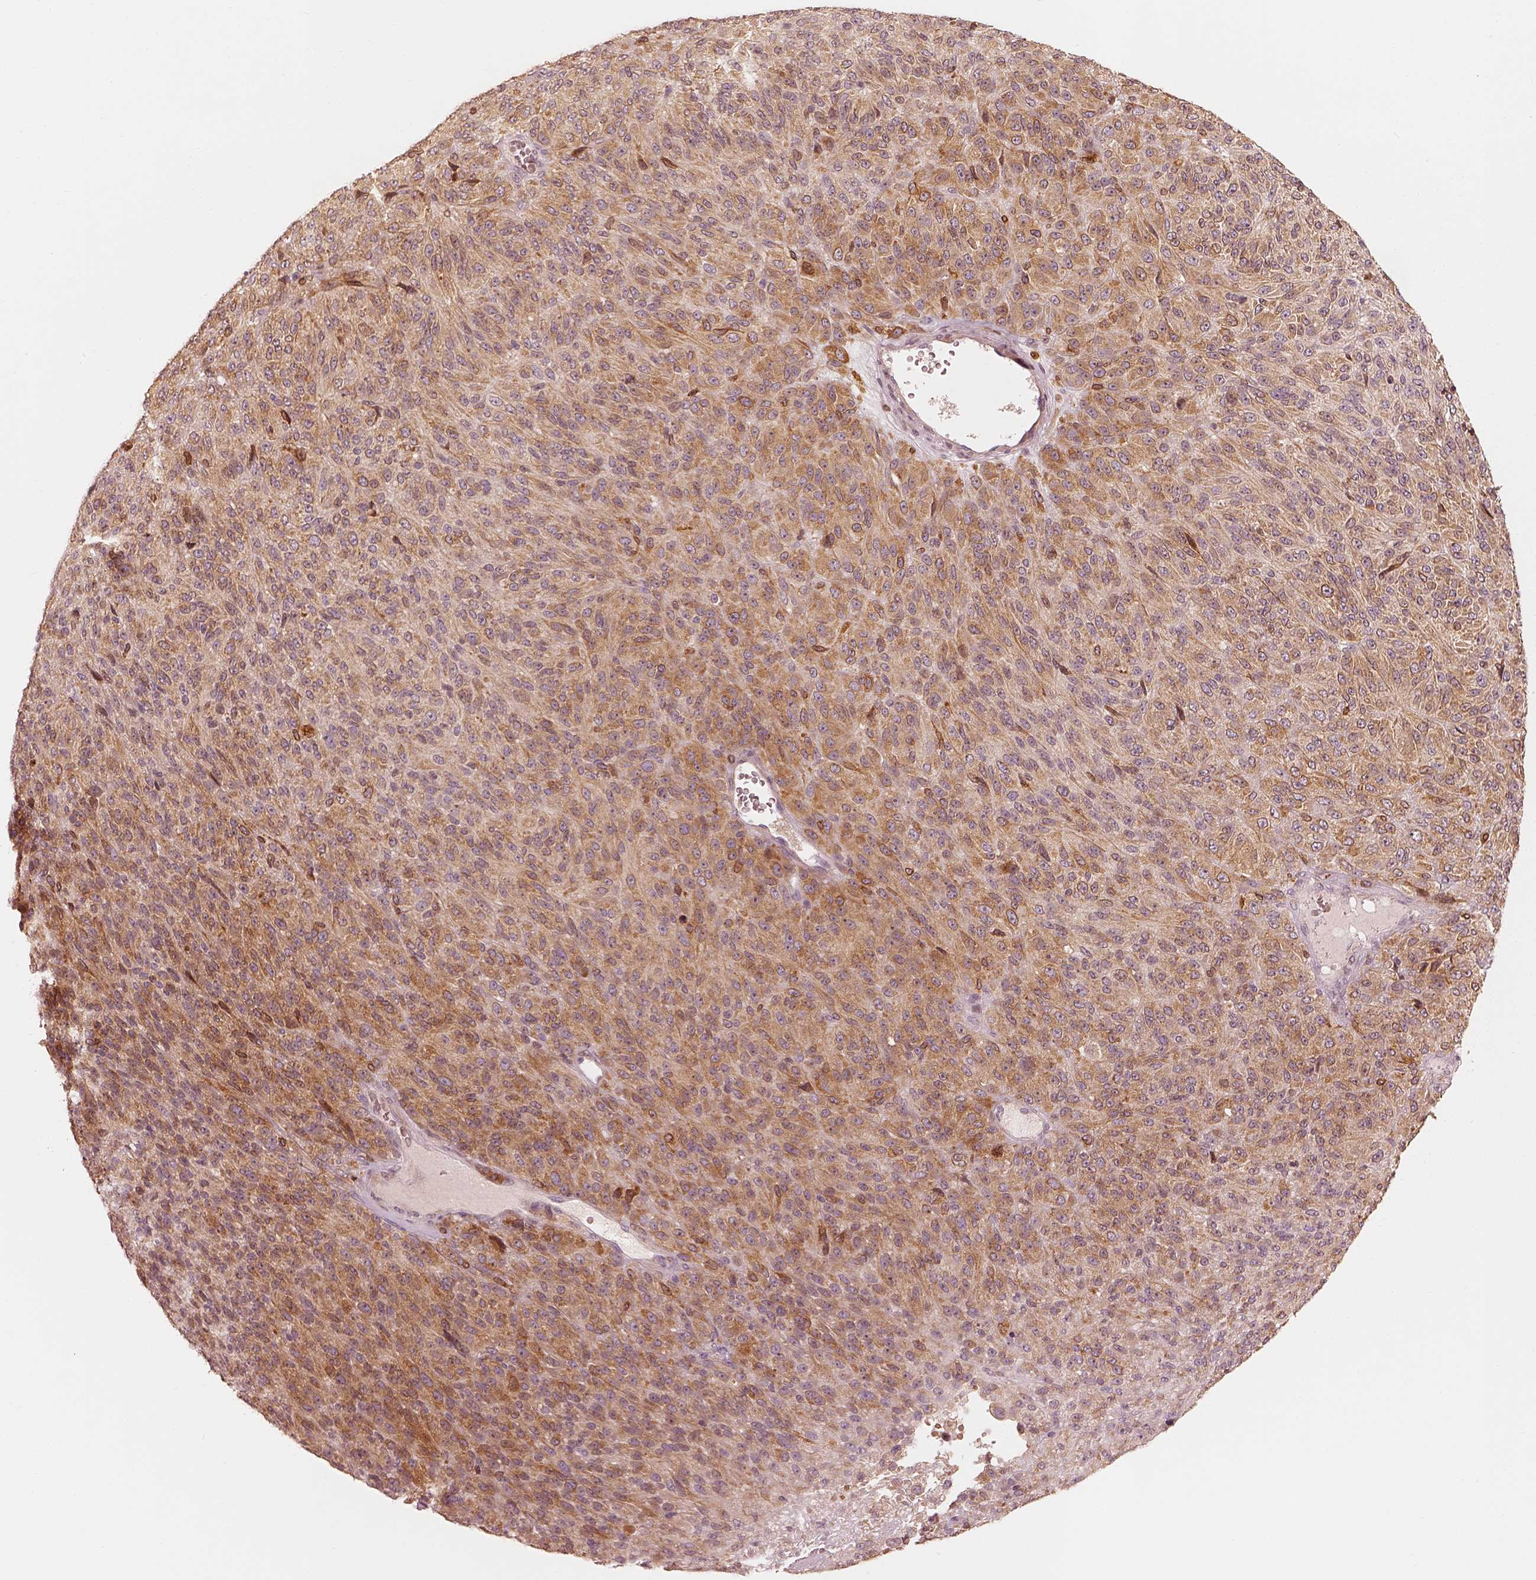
{"staining": {"intensity": "moderate", "quantity": ">75%", "location": "cytoplasmic/membranous"}, "tissue": "melanoma", "cell_type": "Tumor cells", "image_type": "cancer", "snomed": [{"axis": "morphology", "description": "Malignant melanoma, Metastatic site"}, {"axis": "topography", "description": "Brain"}], "caption": "Protein staining of melanoma tissue exhibits moderate cytoplasmic/membranous positivity in approximately >75% of tumor cells. Immunohistochemistry (ihc) stains the protein in brown and the nuclei are stained blue.", "gene": "WLS", "patient": {"sex": "female", "age": 56}}